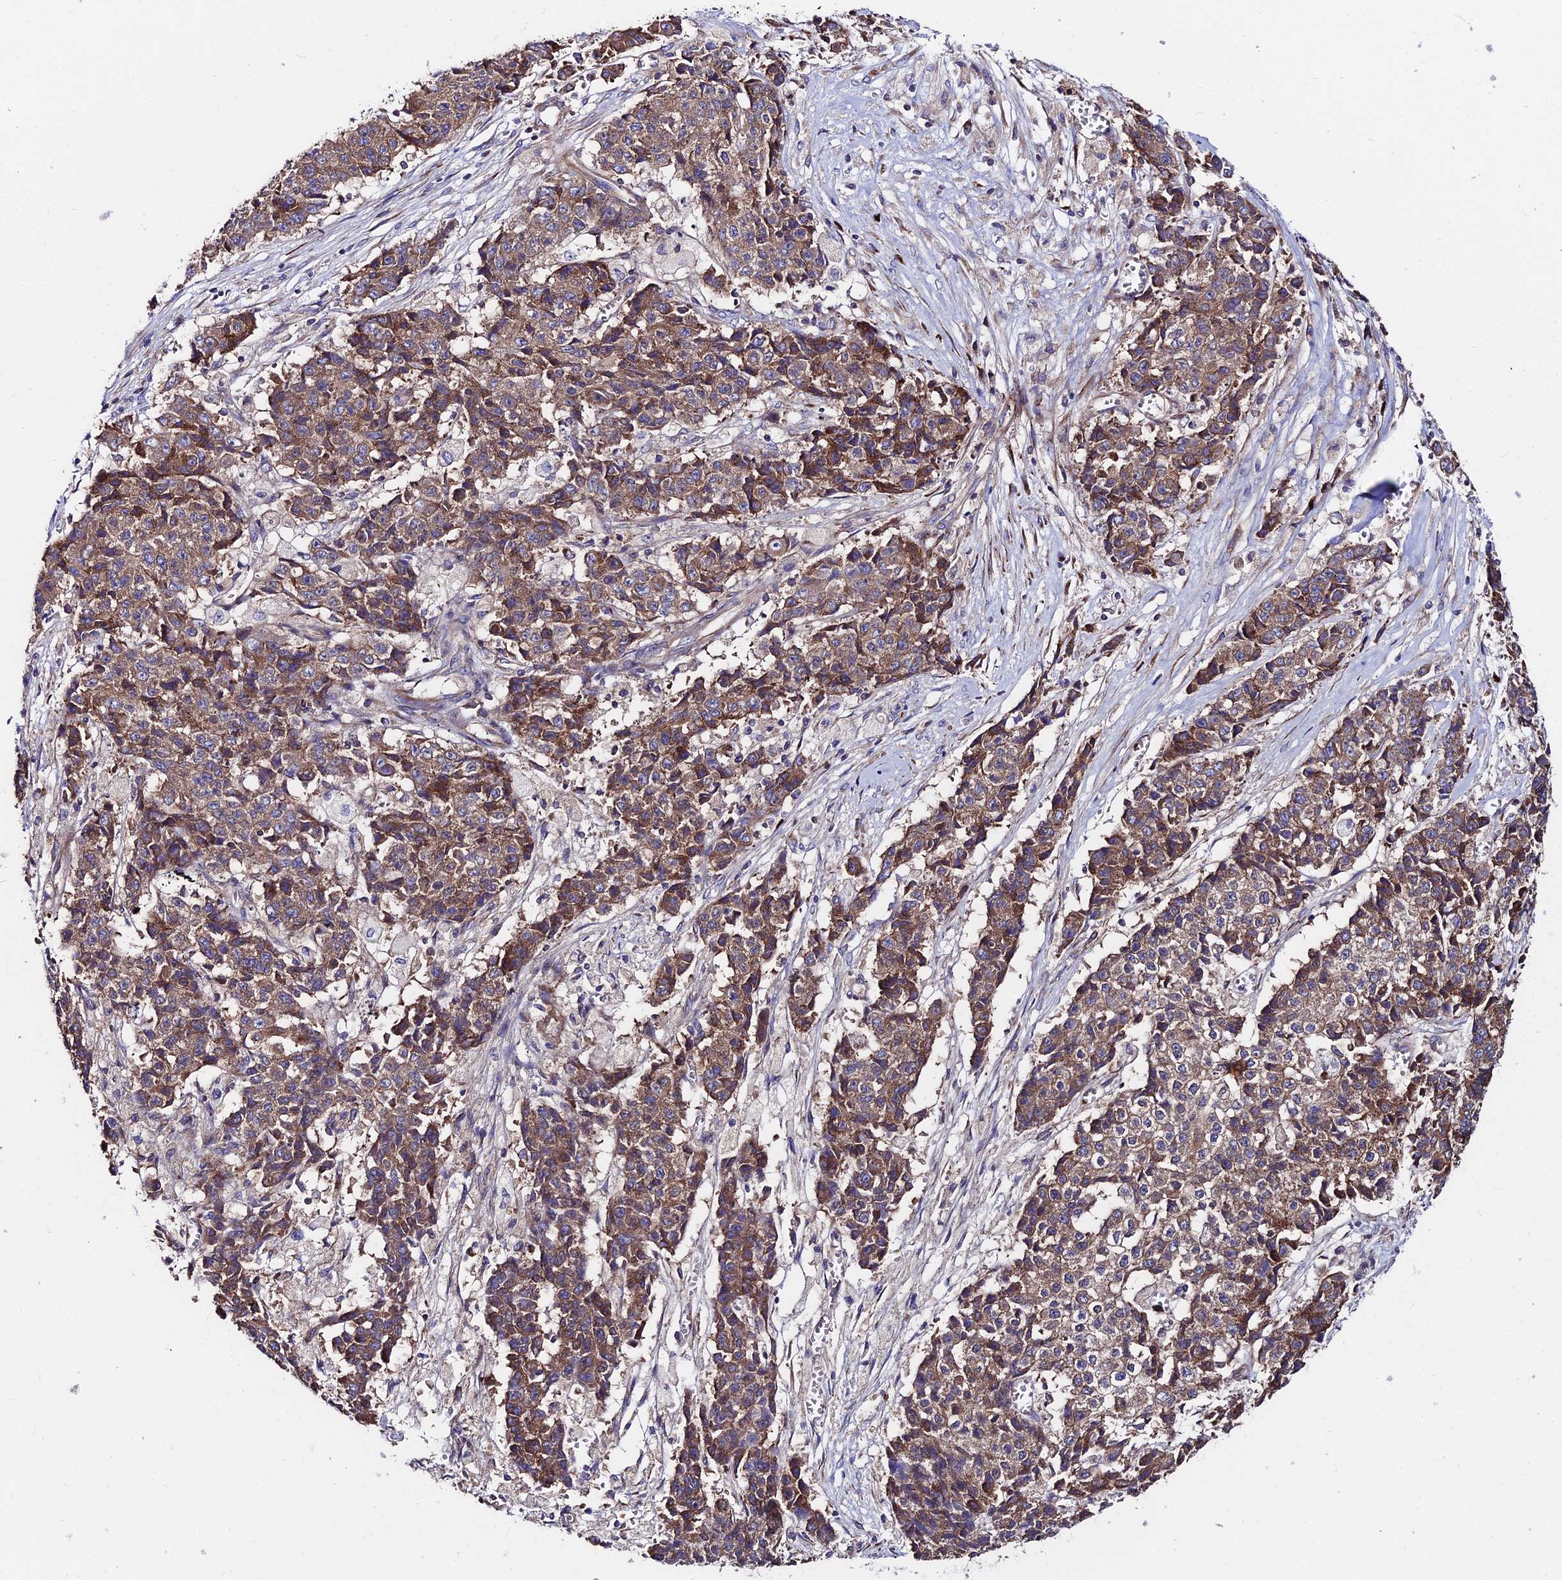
{"staining": {"intensity": "moderate", "quantity": ">75%", "location": "cytoplasmic/membranous"}, "tissue": "ovarian cancer", "cell_type": "Tumor cells", "image_type": "cancer", "snomed": [{"axis": "morphology", "description": "Carcinoma, endometroid"}, {"axis": "topography", "description": "Ovary"}], "caption": "An immunohistochemistry (IHC) histopathology image of neoplastic tissue is shown. Protein staining in brown shows moderate cytoplasmic/membranous positivity in ovarian endometroid carcinoma within tumor cells.", "gene": "EIF3K", "patient": {"sex": "female", "age": 42}}